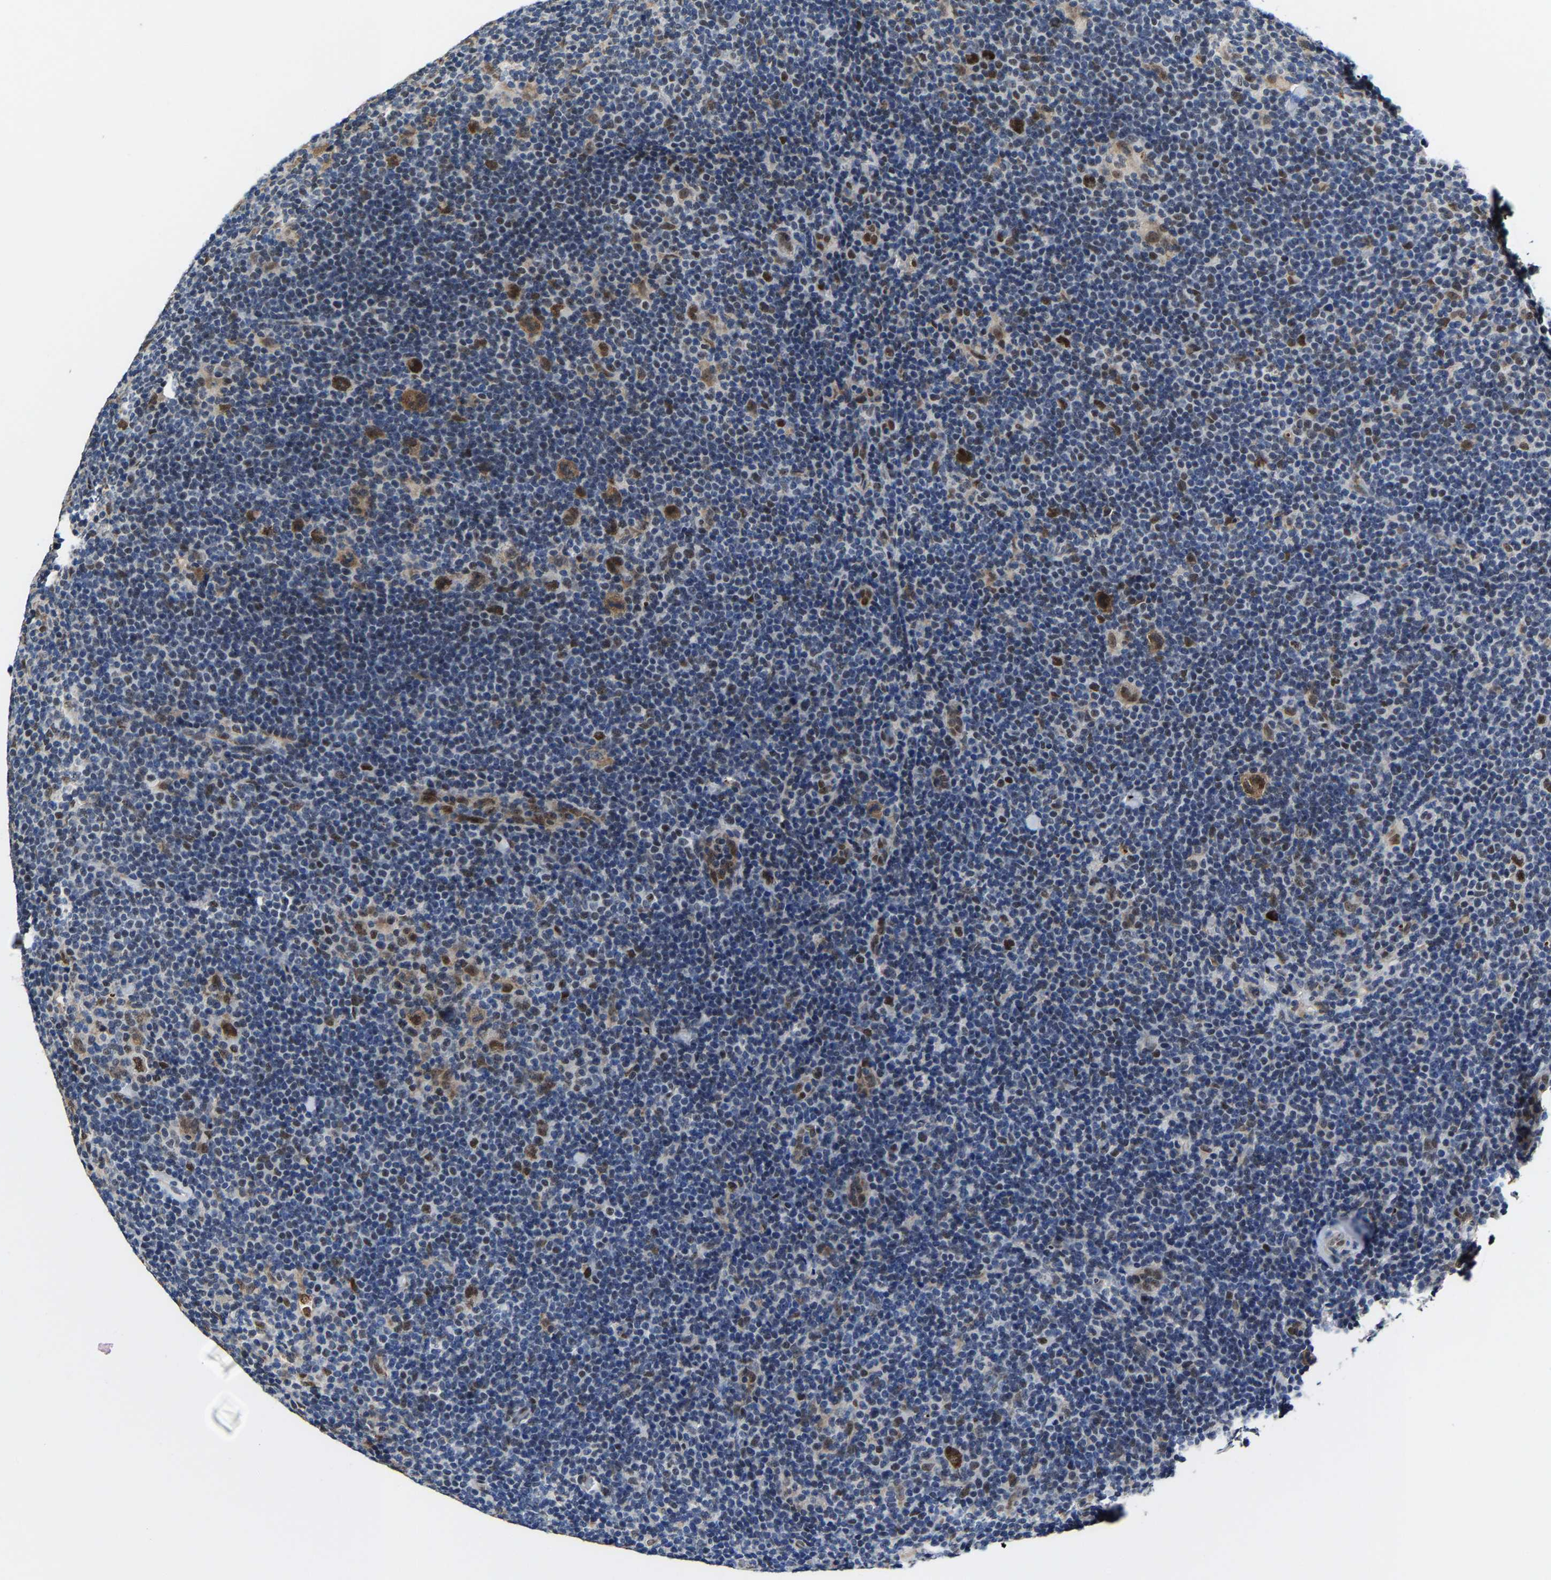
{"staining": {"intensity": "strong", "quantity": ">75%", "location": "cytoplasmic/membranous,nuclear"}, "tissue": "lymphoma", "cell_type": "Tumor cells", "image_type": "cancer", "snomed": [{"axis": "morphology", "description": "Hodgkin's disease, NOS"}, {"axis": "topography", "description": "Lymph node"}], "caption": "Immunohistochemical staining of human lymphoma reveals high levels of strong cytoplasmic/membranous and nuclear expression in approximately >75% of tumor cells. (brown staining indicates protein expression, while blue staining denotes nuclei).", "gene": "METTL1", "patient": {"sex": "female", "age": 57}}